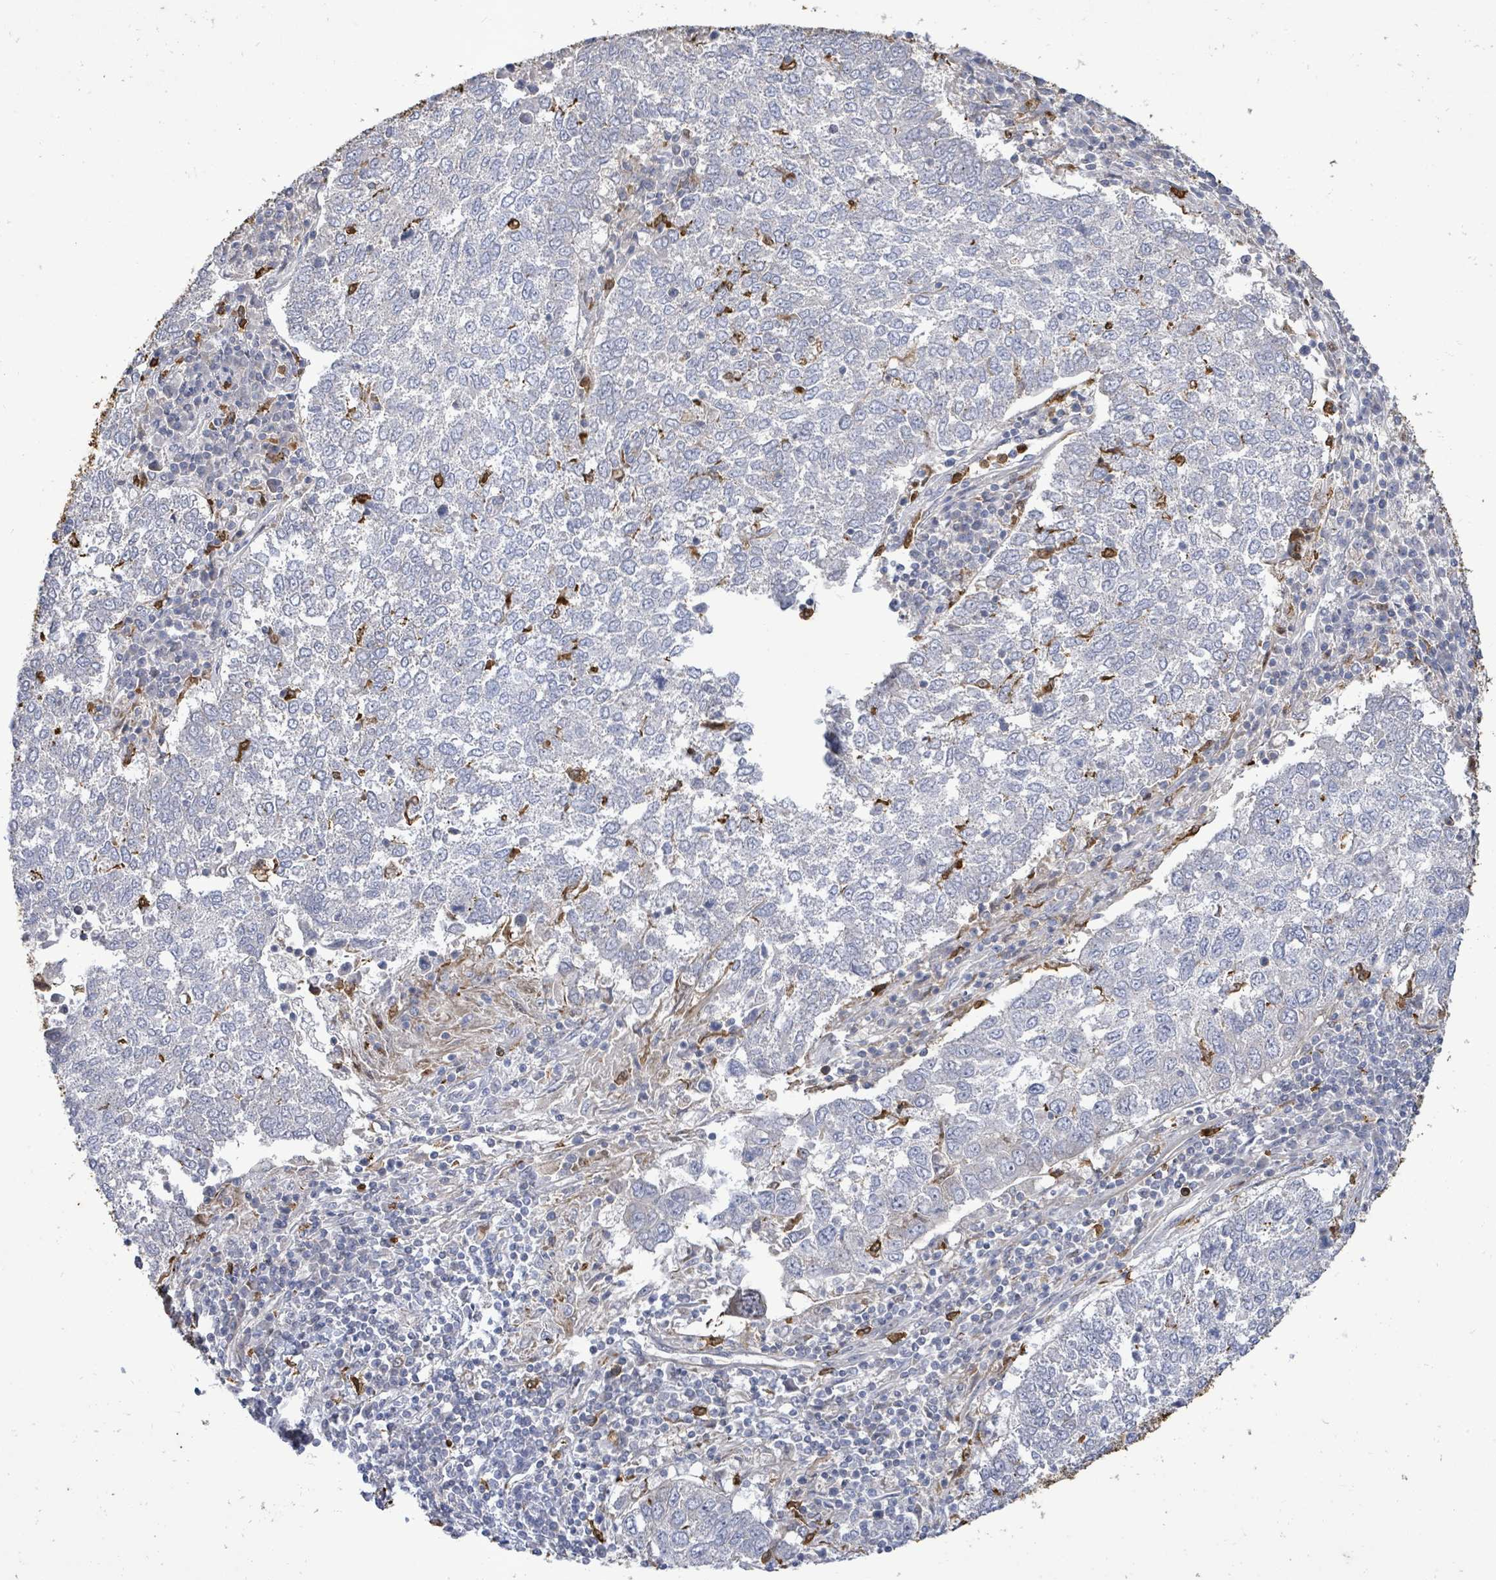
{"staining": {"intensity": "negative", "quantity": "none", "location": "none"}, "tissue": "lung cancer", "cell_type": "Tumor cells", "image_type": "cancer", "snomed": [{"axis": "morphology", "description": "Squamous cell carcinoma, NOS"}, {"axis": "topography", "description": "Lung"}], "caption": "The histopathology image displays no significant staining in tumor cells of lung cancer (squamous cell carcinoma).", "gene": "FAM210A", "patient": {"sex": "male", "age": 73}}